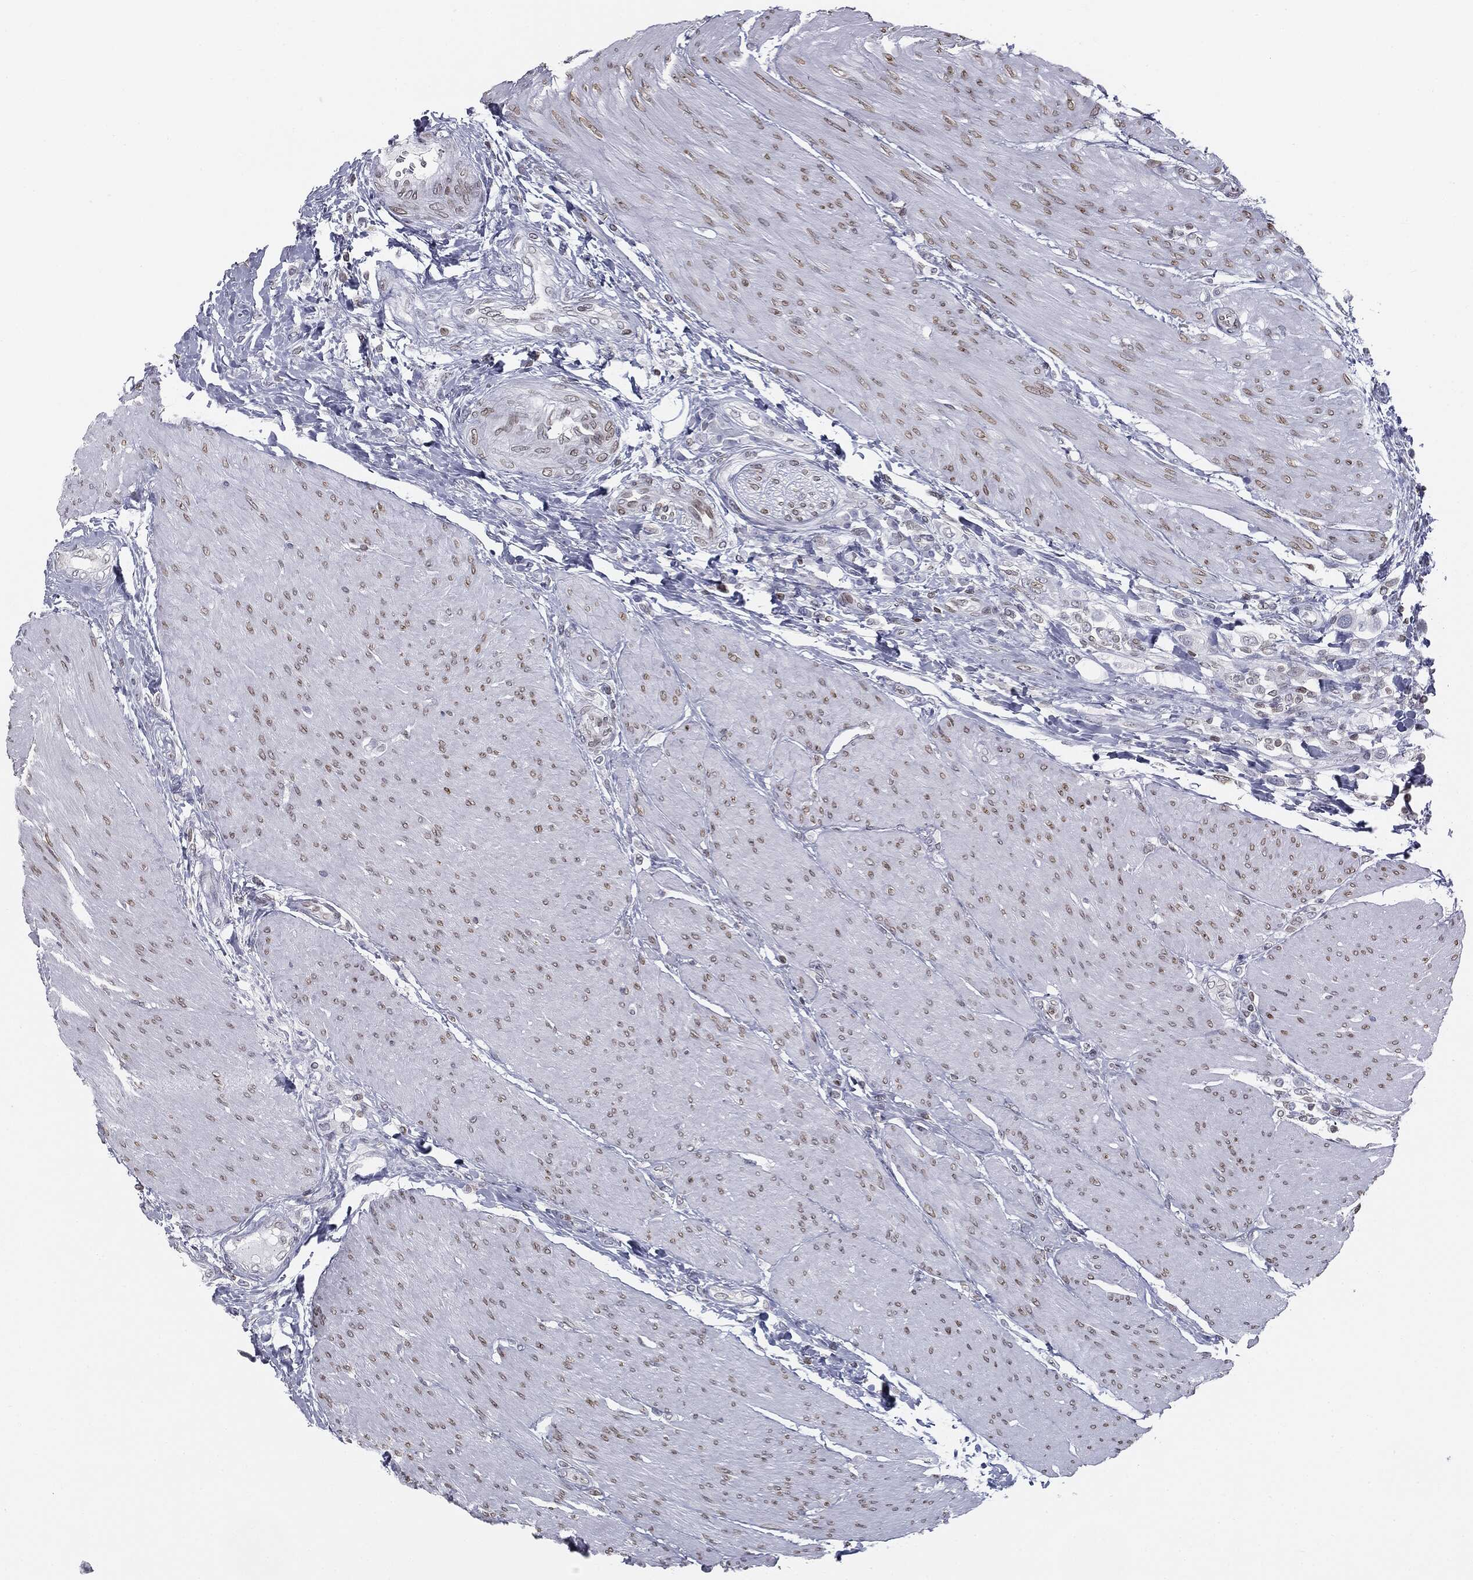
{"staining": {"intensity": "weak", "quantity": "<25%", "location": "nuclear"}, "tissue": "urothelial cancer", "cell_type": "Tumor cells", "image_type": "cancer", "snomed": [{"axis": "morphology", "description": "Urothelial carcinoma, High grade"}, {"axis": "topography", "description": "Urinary bladder"}], "caption": "Histopathology image shows no protein positivity in tumor cells of high-grade urothelial carcinoma tissue.", "gene": "ALDOB", "patient": {"sex": "male", "age": 50}}